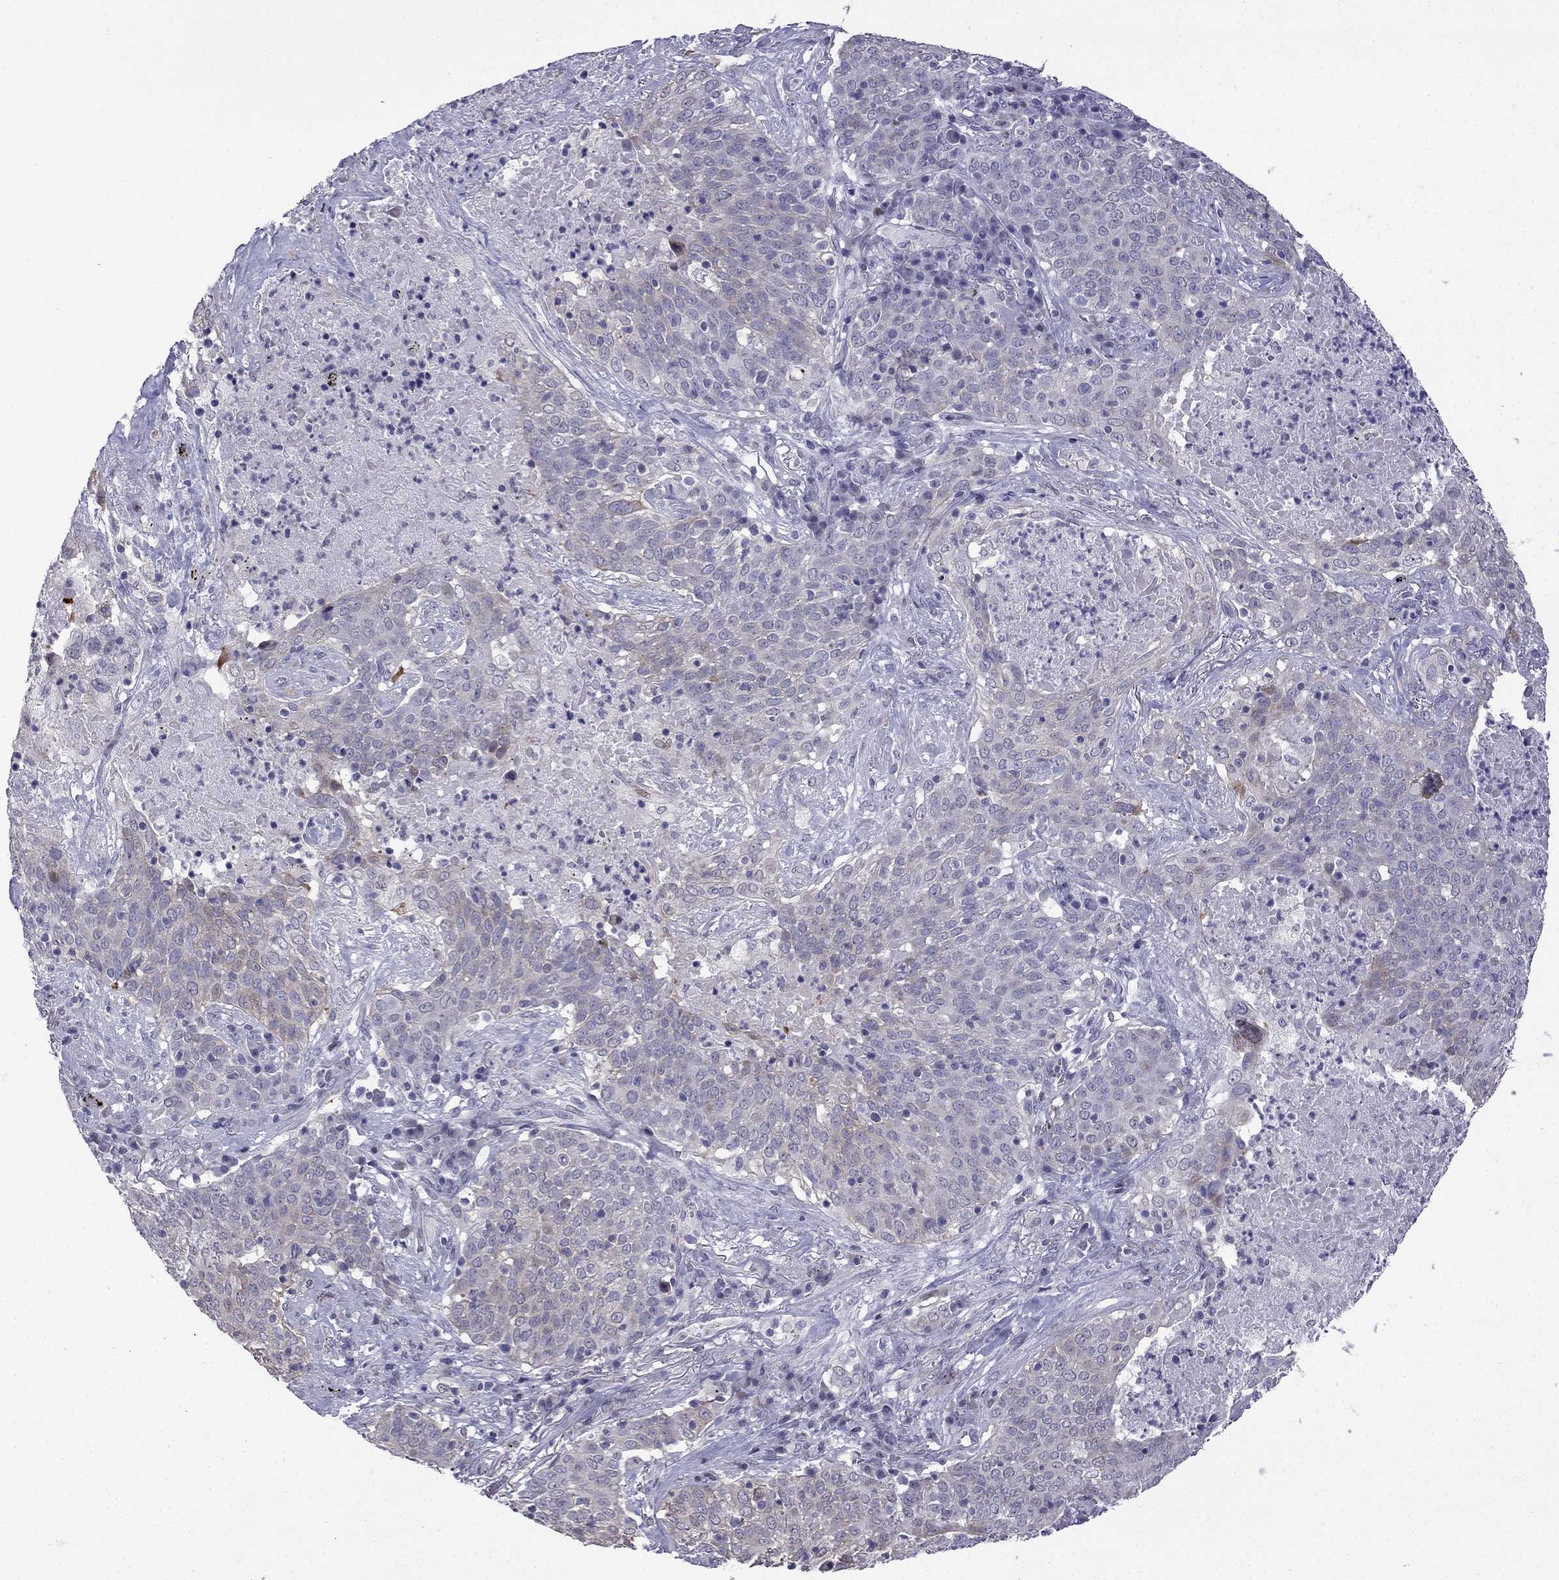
{"staining": {"intensity": "weak", "quantity": "<25%", "location": "cytoplasmic/membranous"}, "tissue": "lung cancer", "cell_type": "Tumor cells", "image_type": "cancer", "snomed": [{"axis": "morphology", "description": "Squamous cell carcinoma, NOS"}, {"axis": "topography", "description": "Lung"}], "caption": "Tumor cells are negative for protein expression in human lung squamous cell carcinoma.", "gene": "CFAP70", "patient": {"sex": "male", "age": 82}}